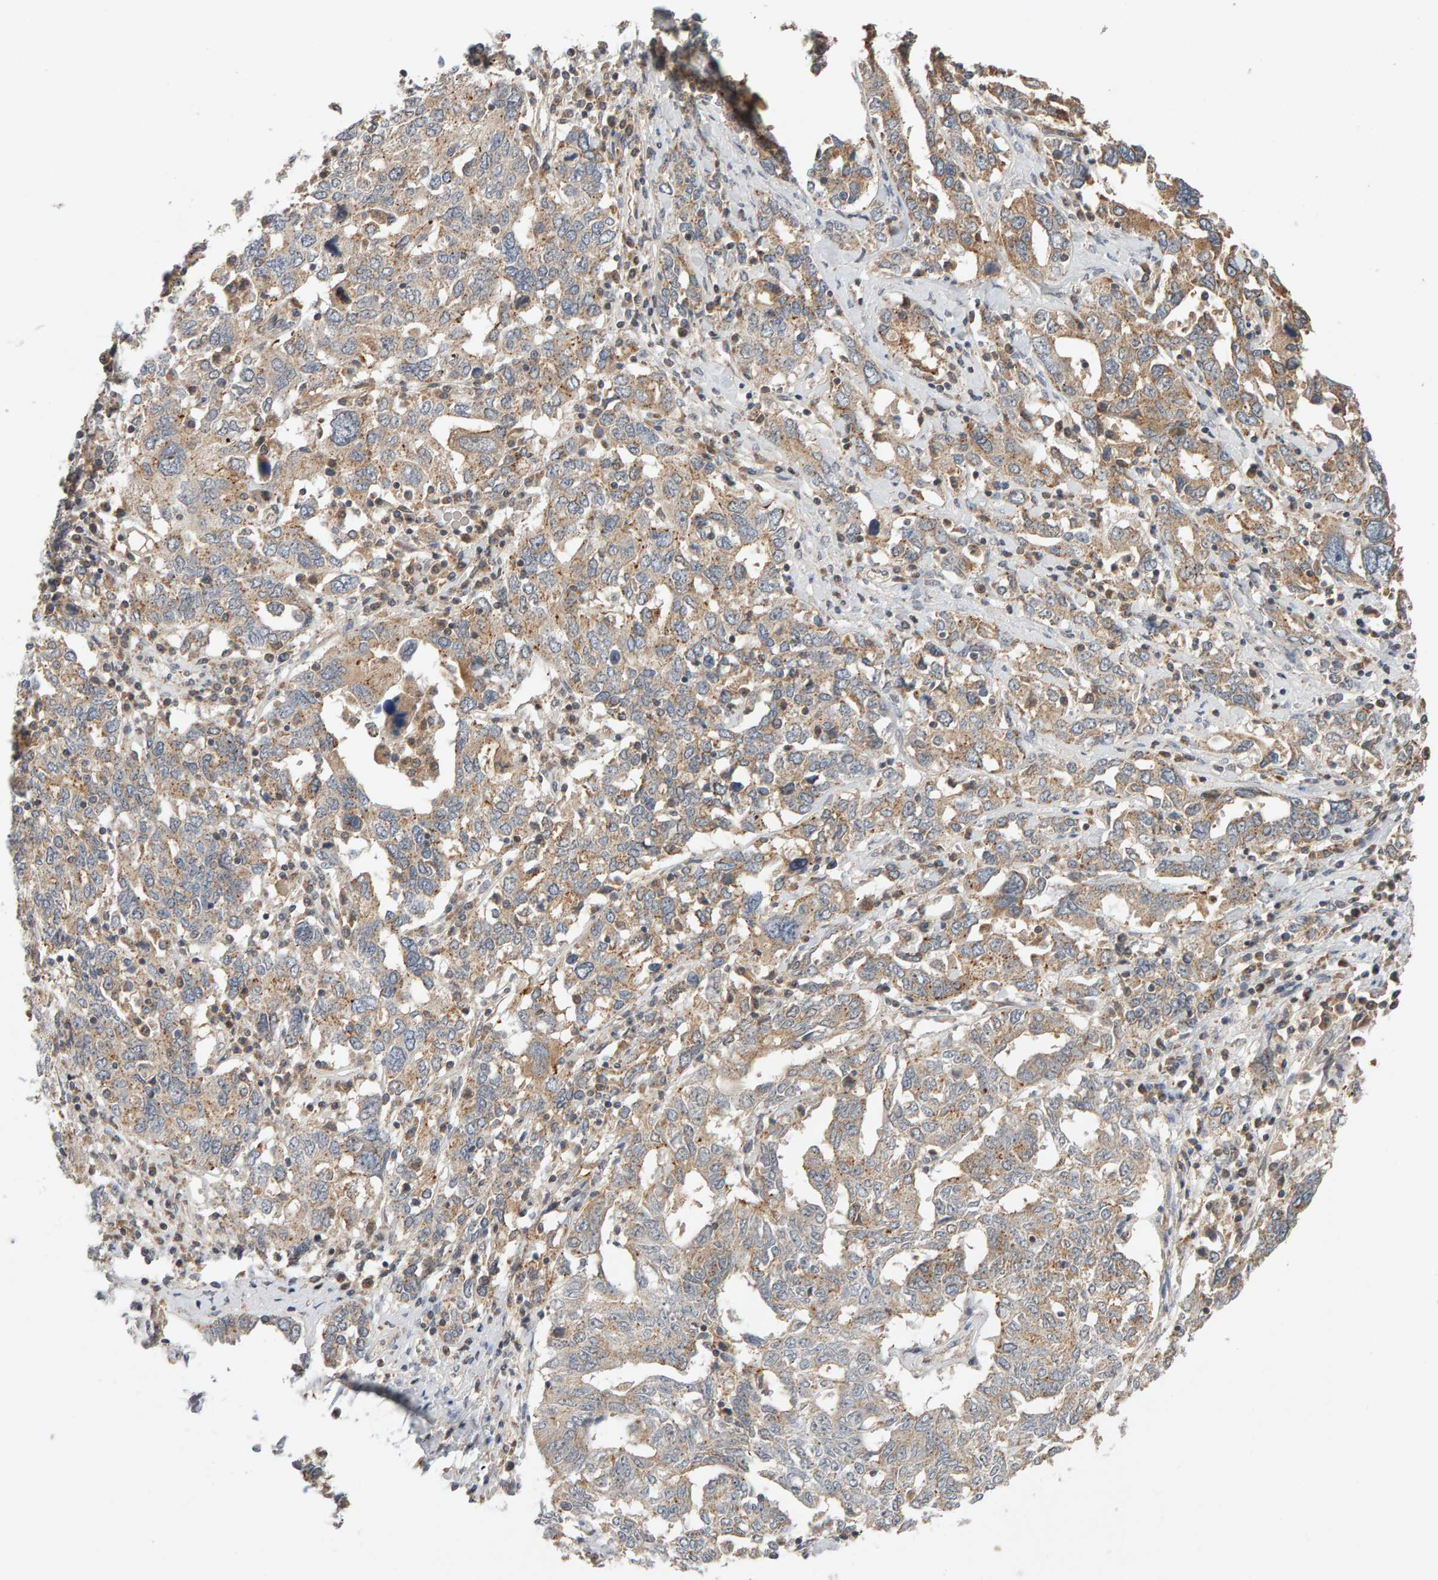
{"staining": {"intensity": "weak", "quantity": "25%-75%", "location": "cytoplasmic/membranous"}, "tissue": "ovarian cancer", "cell_type": "Tumor cells", "image_type": "cancer", "snomed": [{"axis": "morphology", "description": "Carcinoma, endometroid"}, {"axis": "topography", "description": "Ovary"}], "caption": "Brown immunohistochemical staining in ovarian cancer shows weak cytoplasmic/membranous staining in about 25%-75% of tumor cells. Ihc stains the protein in brown and the nuclei are stained blue.", "gene": "DNAJC7", "patient": {"sex": "female", "age": 62}}